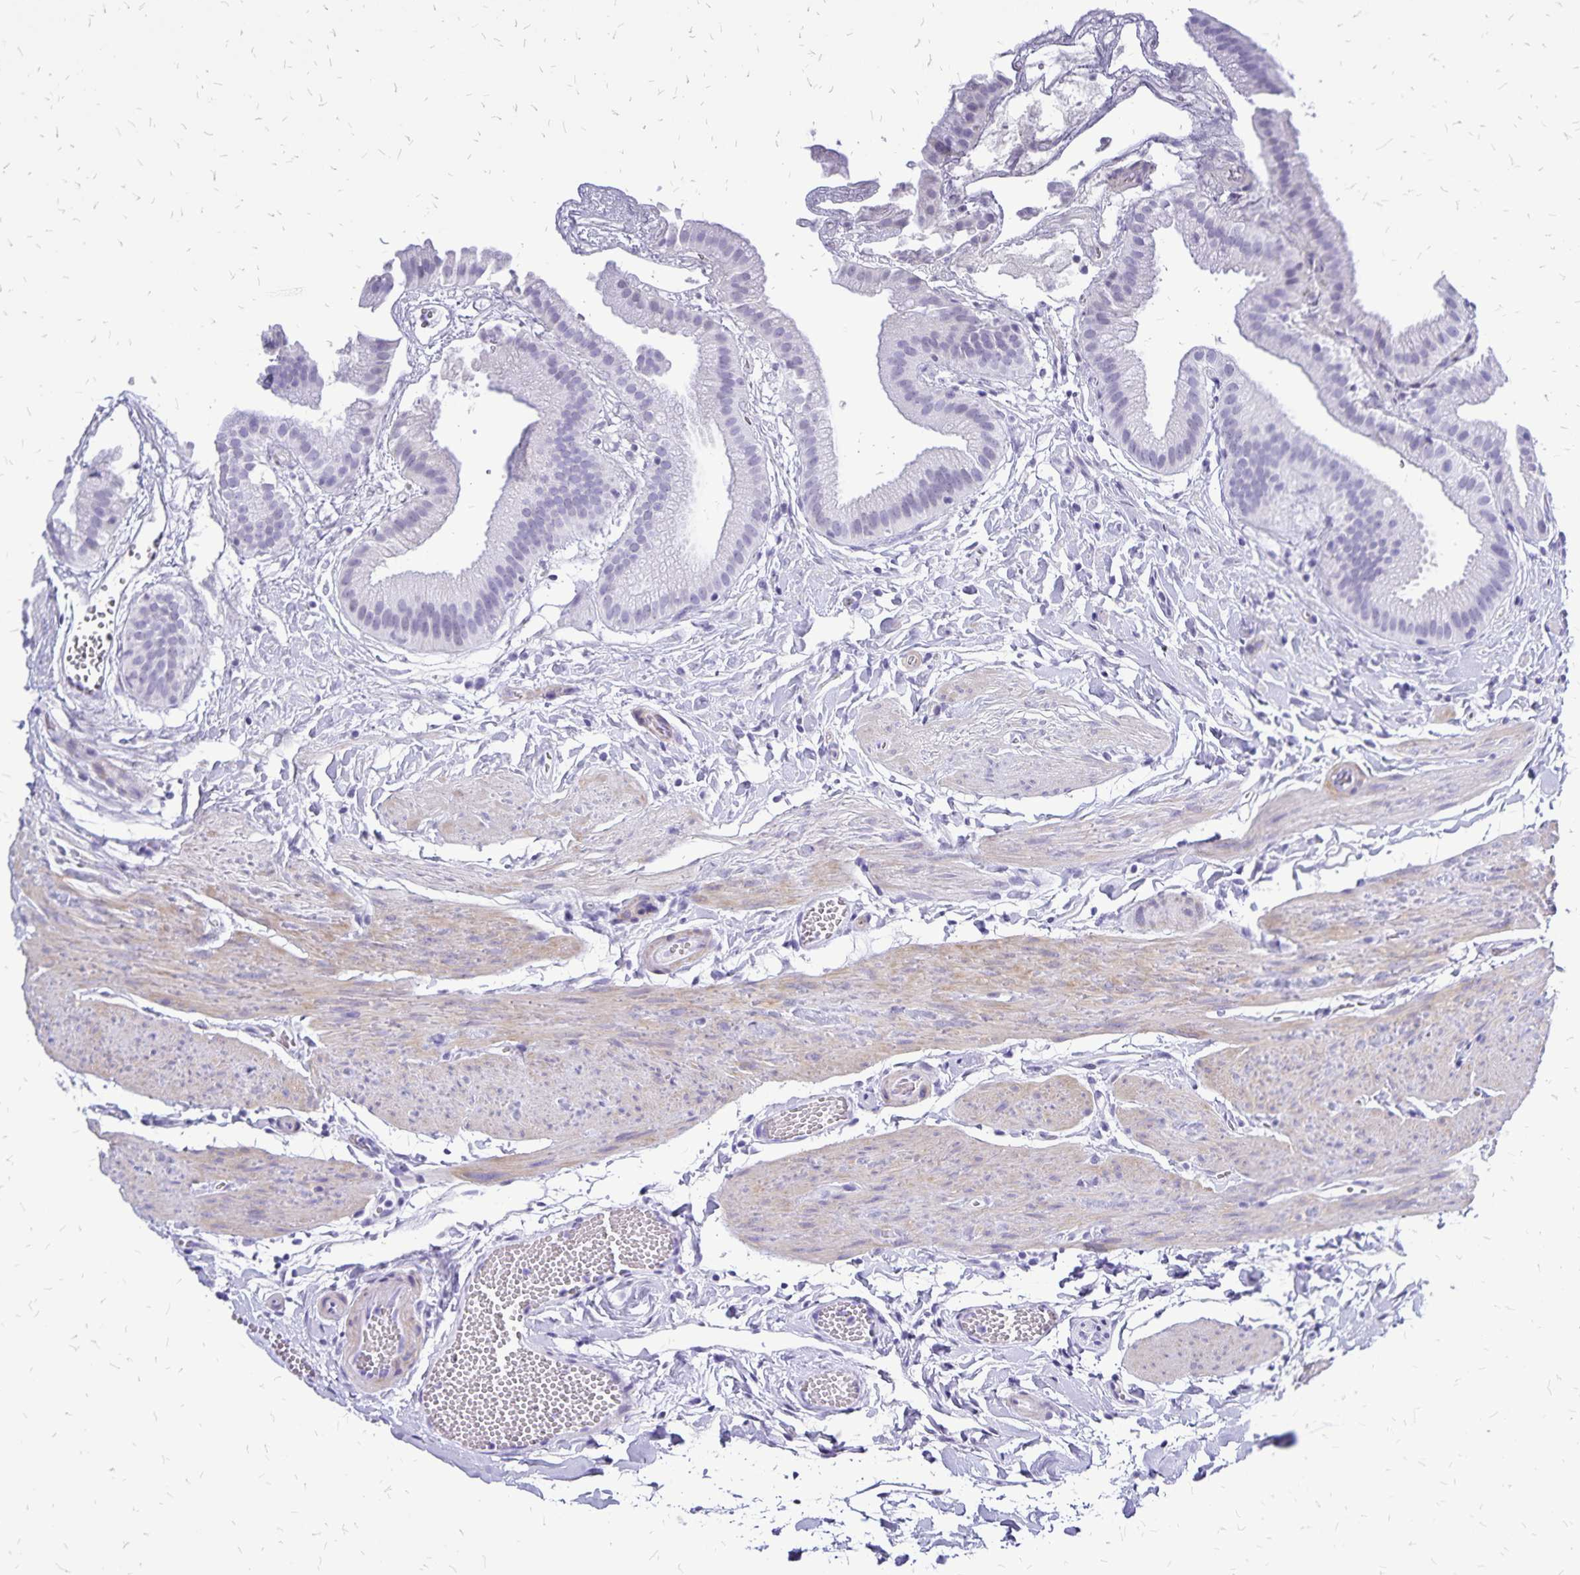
{"staining": {"intensity": "negative", "quantity": "none", "location": "none"}, "tissue": "gallbladder", "cell_type": "Glandular cells", "image_type": "normal", "snomed": [{"axis": "morphology", "description": "Normal tissue, NOS"}, {"axis": "topography", "description": "Gallbladder"}], "caption": "A high-resolution micrograph shows IHC staining of benign gallbladder, which shows no significant expression in glandular cells.", "gene": "HMGB3", "patient": {"sex": "female", "age": 63}}